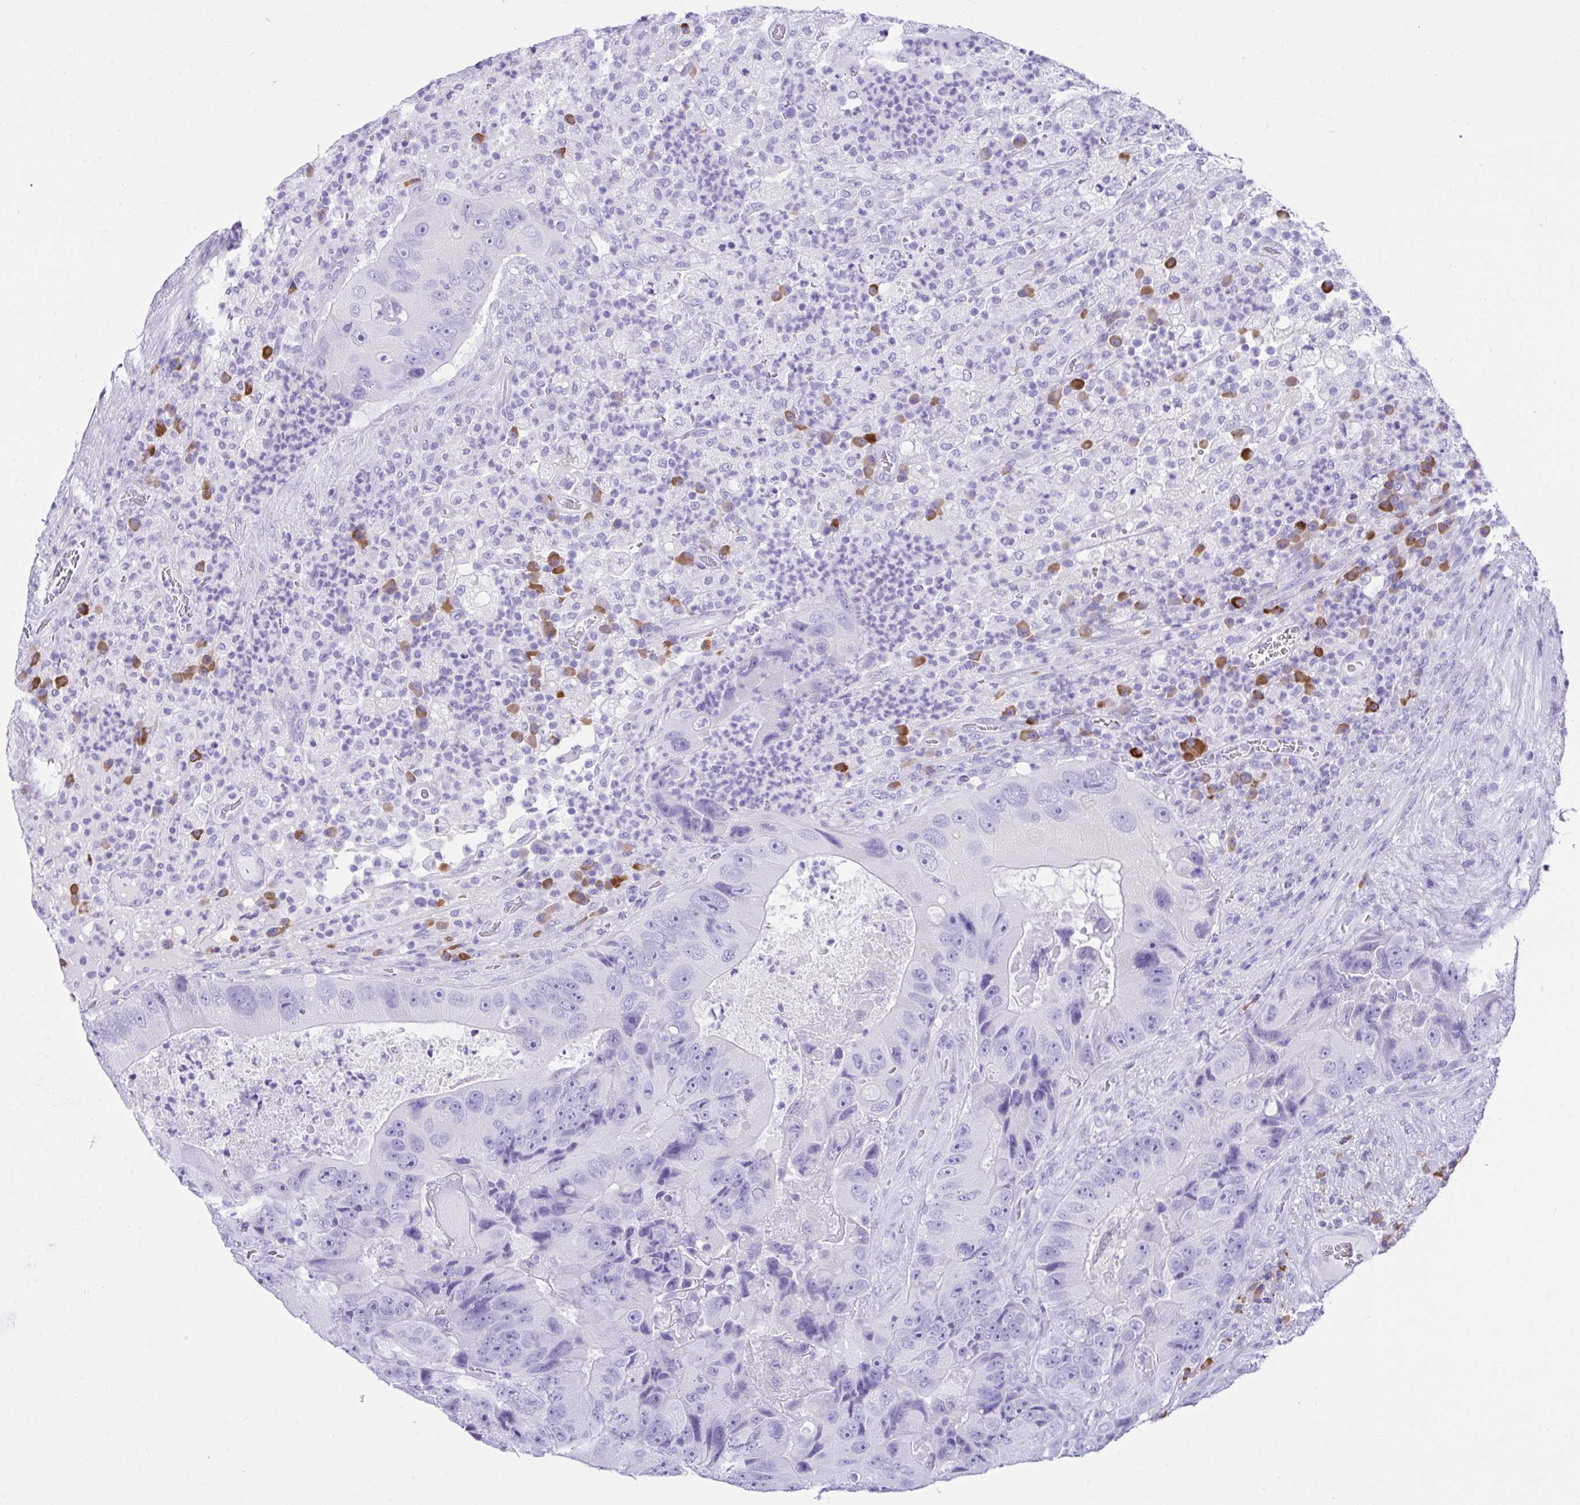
{"staining": {"intensity": "negative", "quantity": "none", "location": "none"}, "tissue": "colorectal cancer", "cell_type": "Tumor cells", "image_type": "cancer", "snomed": [{"axis": "morphology", "description": "Adenocarcinoma, NOS"}, {"axis": "topography", "description": "Colon"}], "caption": "This is a photomicrograph of IHC staining of colorectal adenocarcinoma, which shows no positivity in tumor cells.", "gene": "BEST4", "patient": {"sex": "female", "age": 86}}